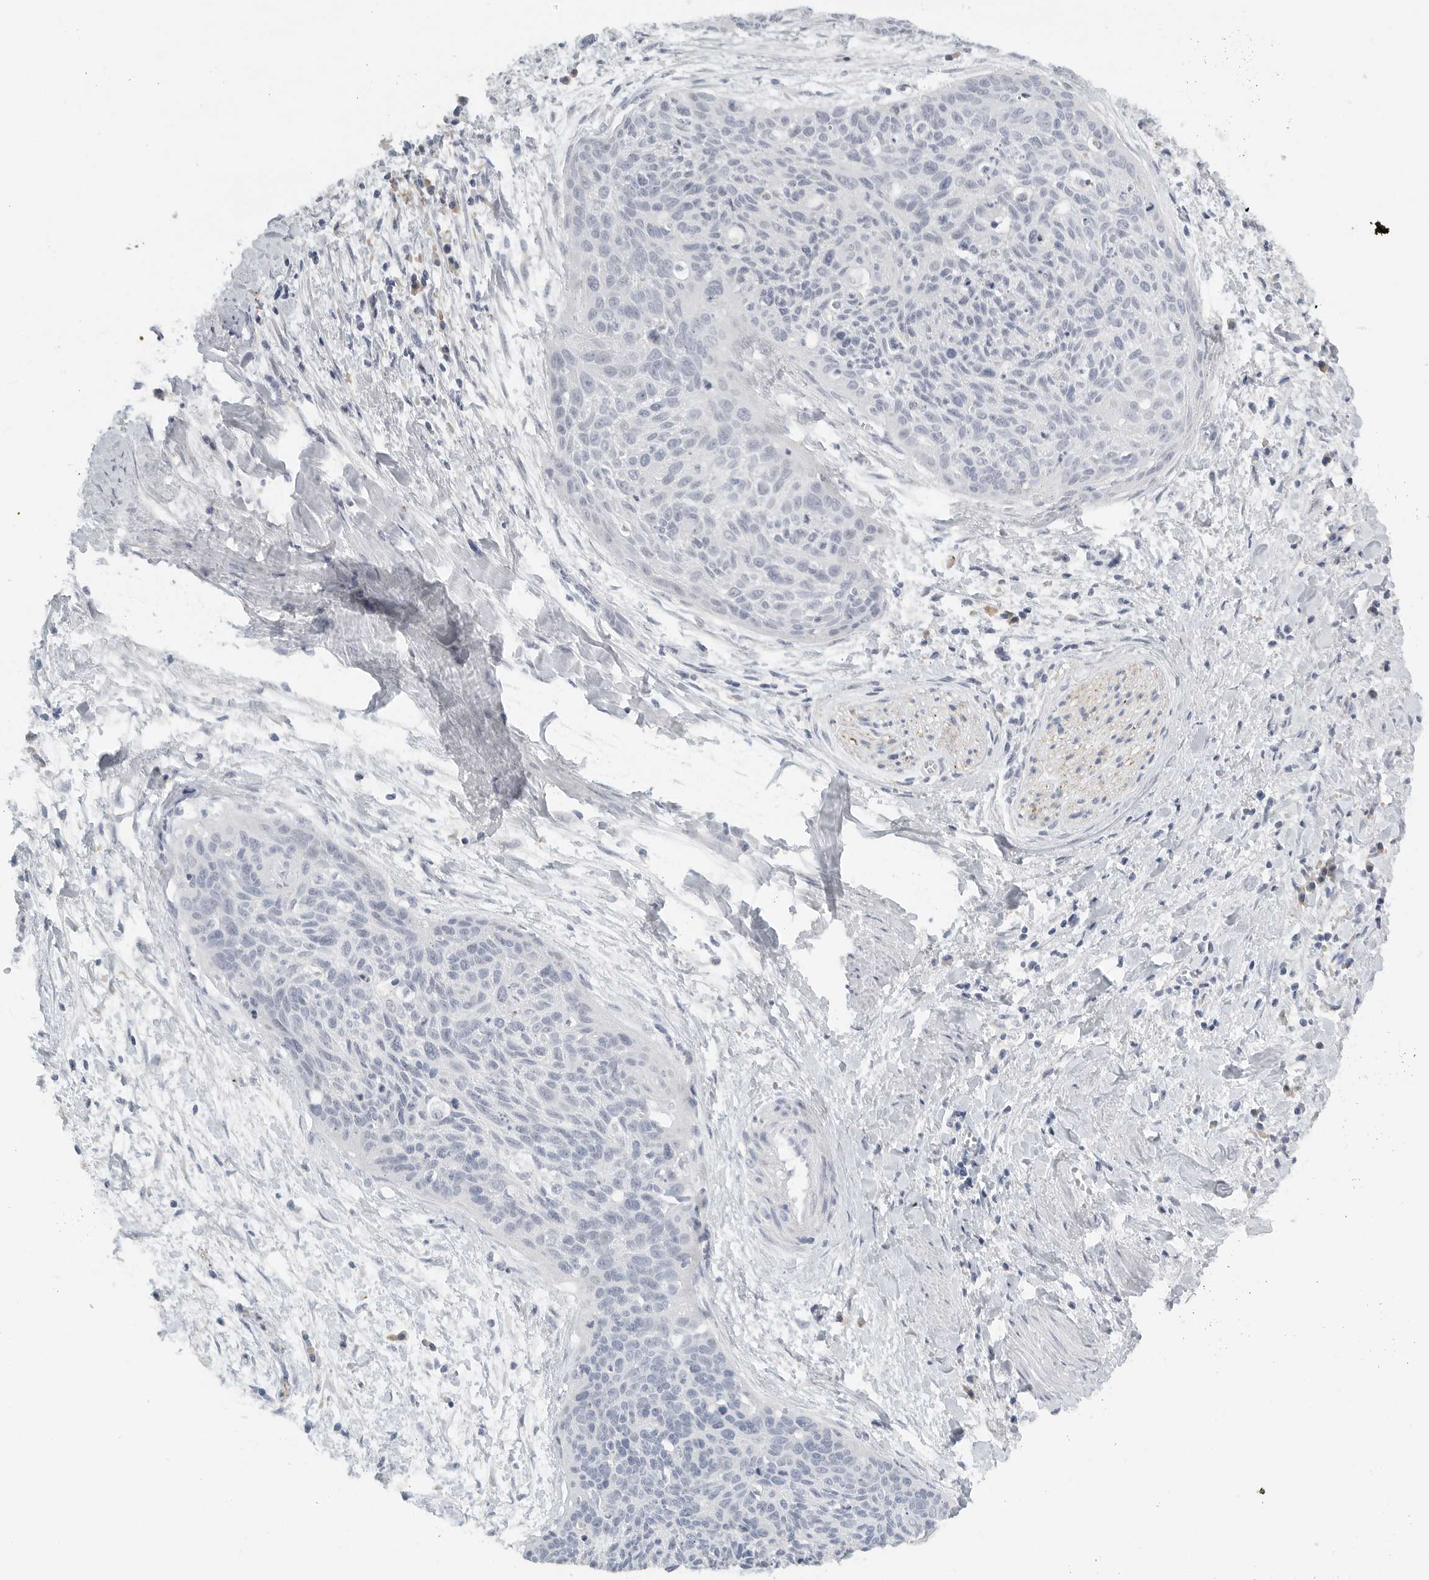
{"staining": {"intensity": "negative", "quantity": "none", "location": "none"}, "tissue": "cervical cancer", "cell_type": "Tumor cells", "image_type": "cancer", "snomed": [{"axis": "morphology", "description": "Squamous cell carcinoma, NOS"}, {"axis": "topography", "description": "Cervix"}], "caption": "A photomicrograph of human cervical cancer (squamous cell carcinoma) is negative for staining in tumor cells.", "gene": "PAM", "patient": {"sex": "female", "age": 55}}